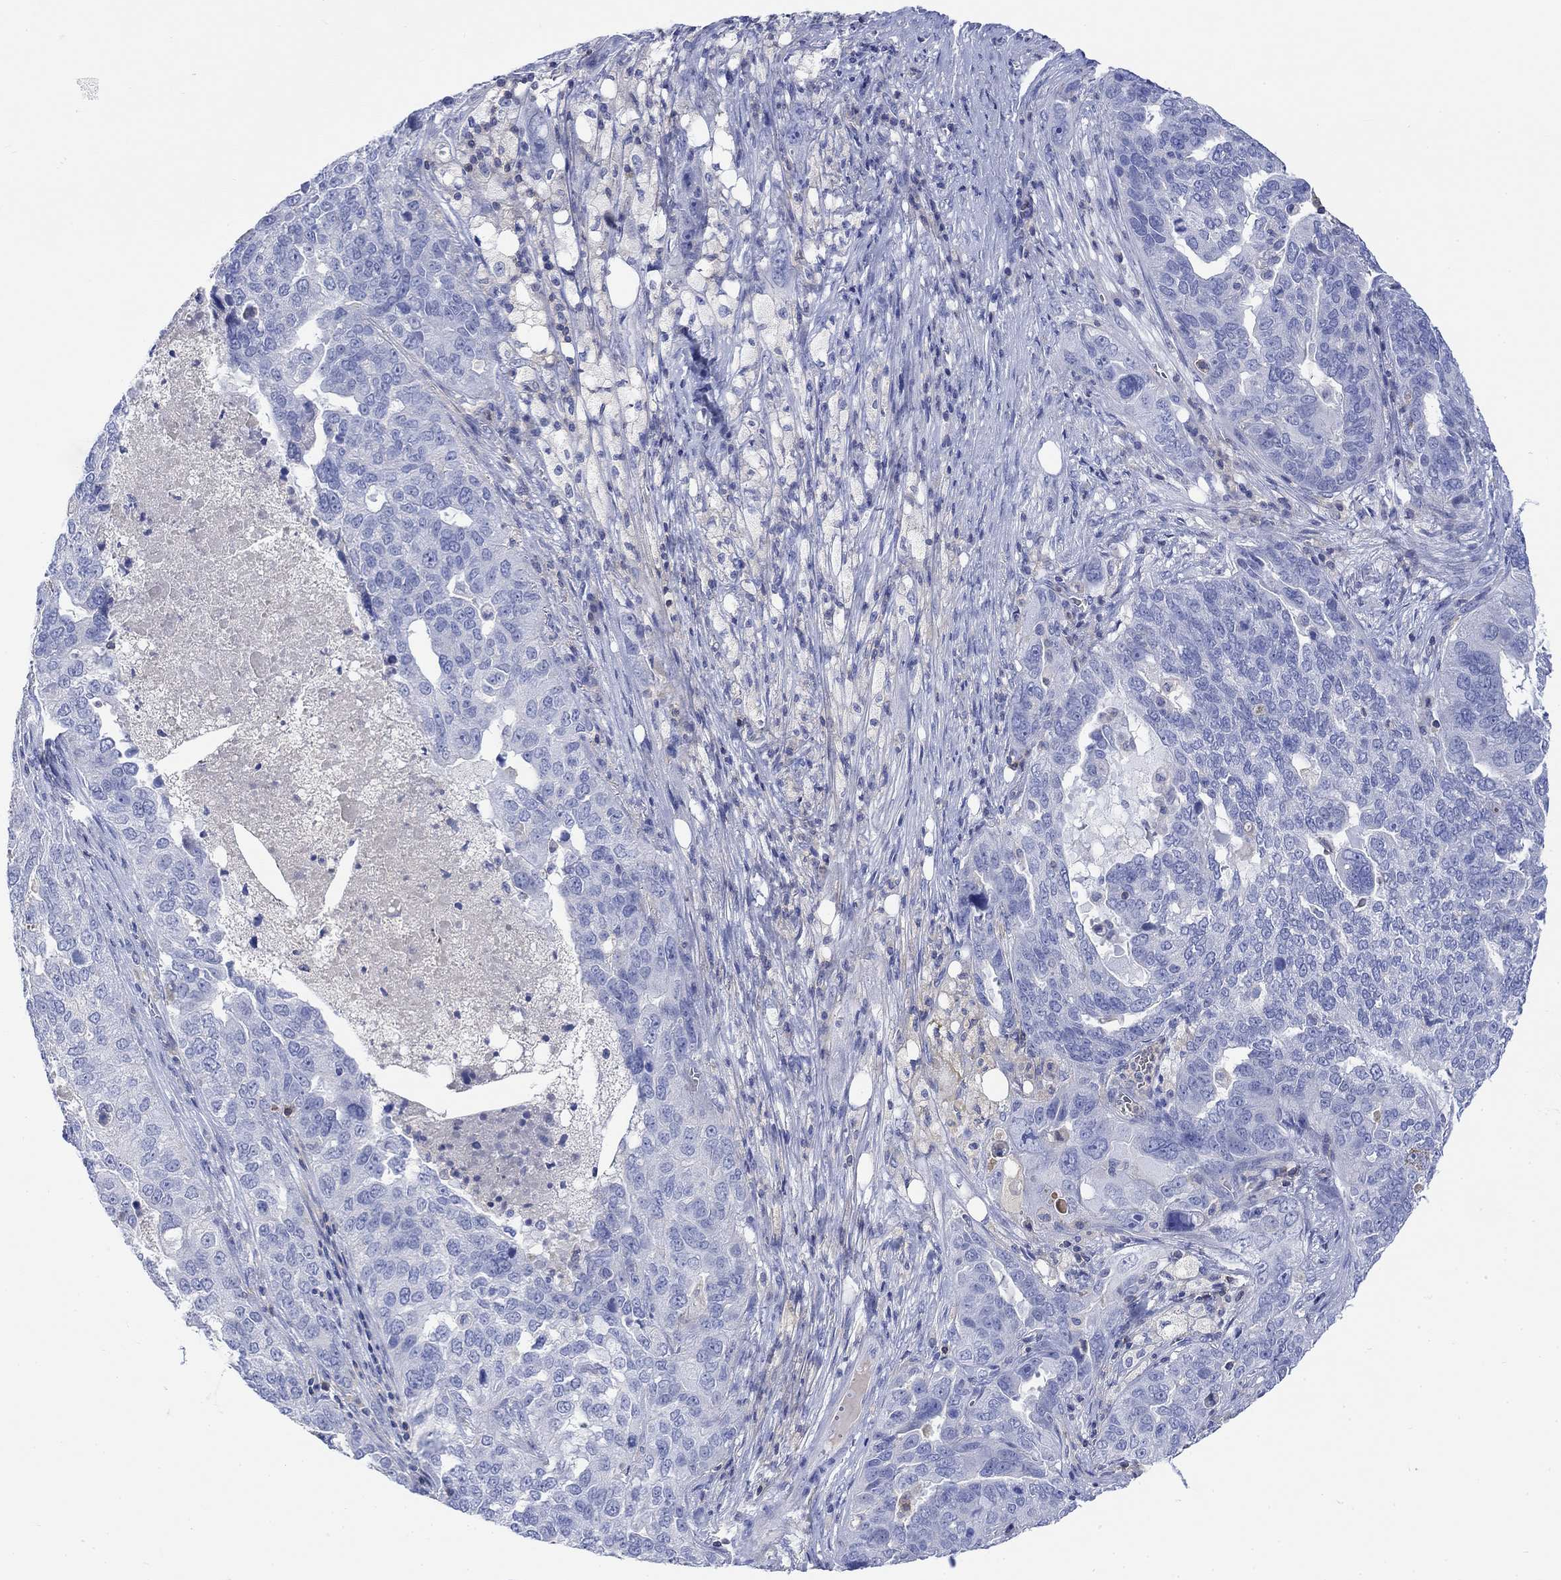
{"staining": {"intensity": "negative", "quantity": "none", "location": "none"}, "tissue": "ovarian cancer", "cell_type": "Tumor cells", "image_type": "cancer", "snomed": [{"axis": "morphology", "description": "Carcinoma, endometroid"}, {"axis": "topography", "description": "Soft tissue"}, {"axis": "topography", "description": "Ovary"}], "caption": "Immunohistochemical staining of endometroid carcinoma (ovarian) reveals no significant expression in tumor cells.", "gene": "GCM1", "patient": {"sex": "female", "age": 52}}